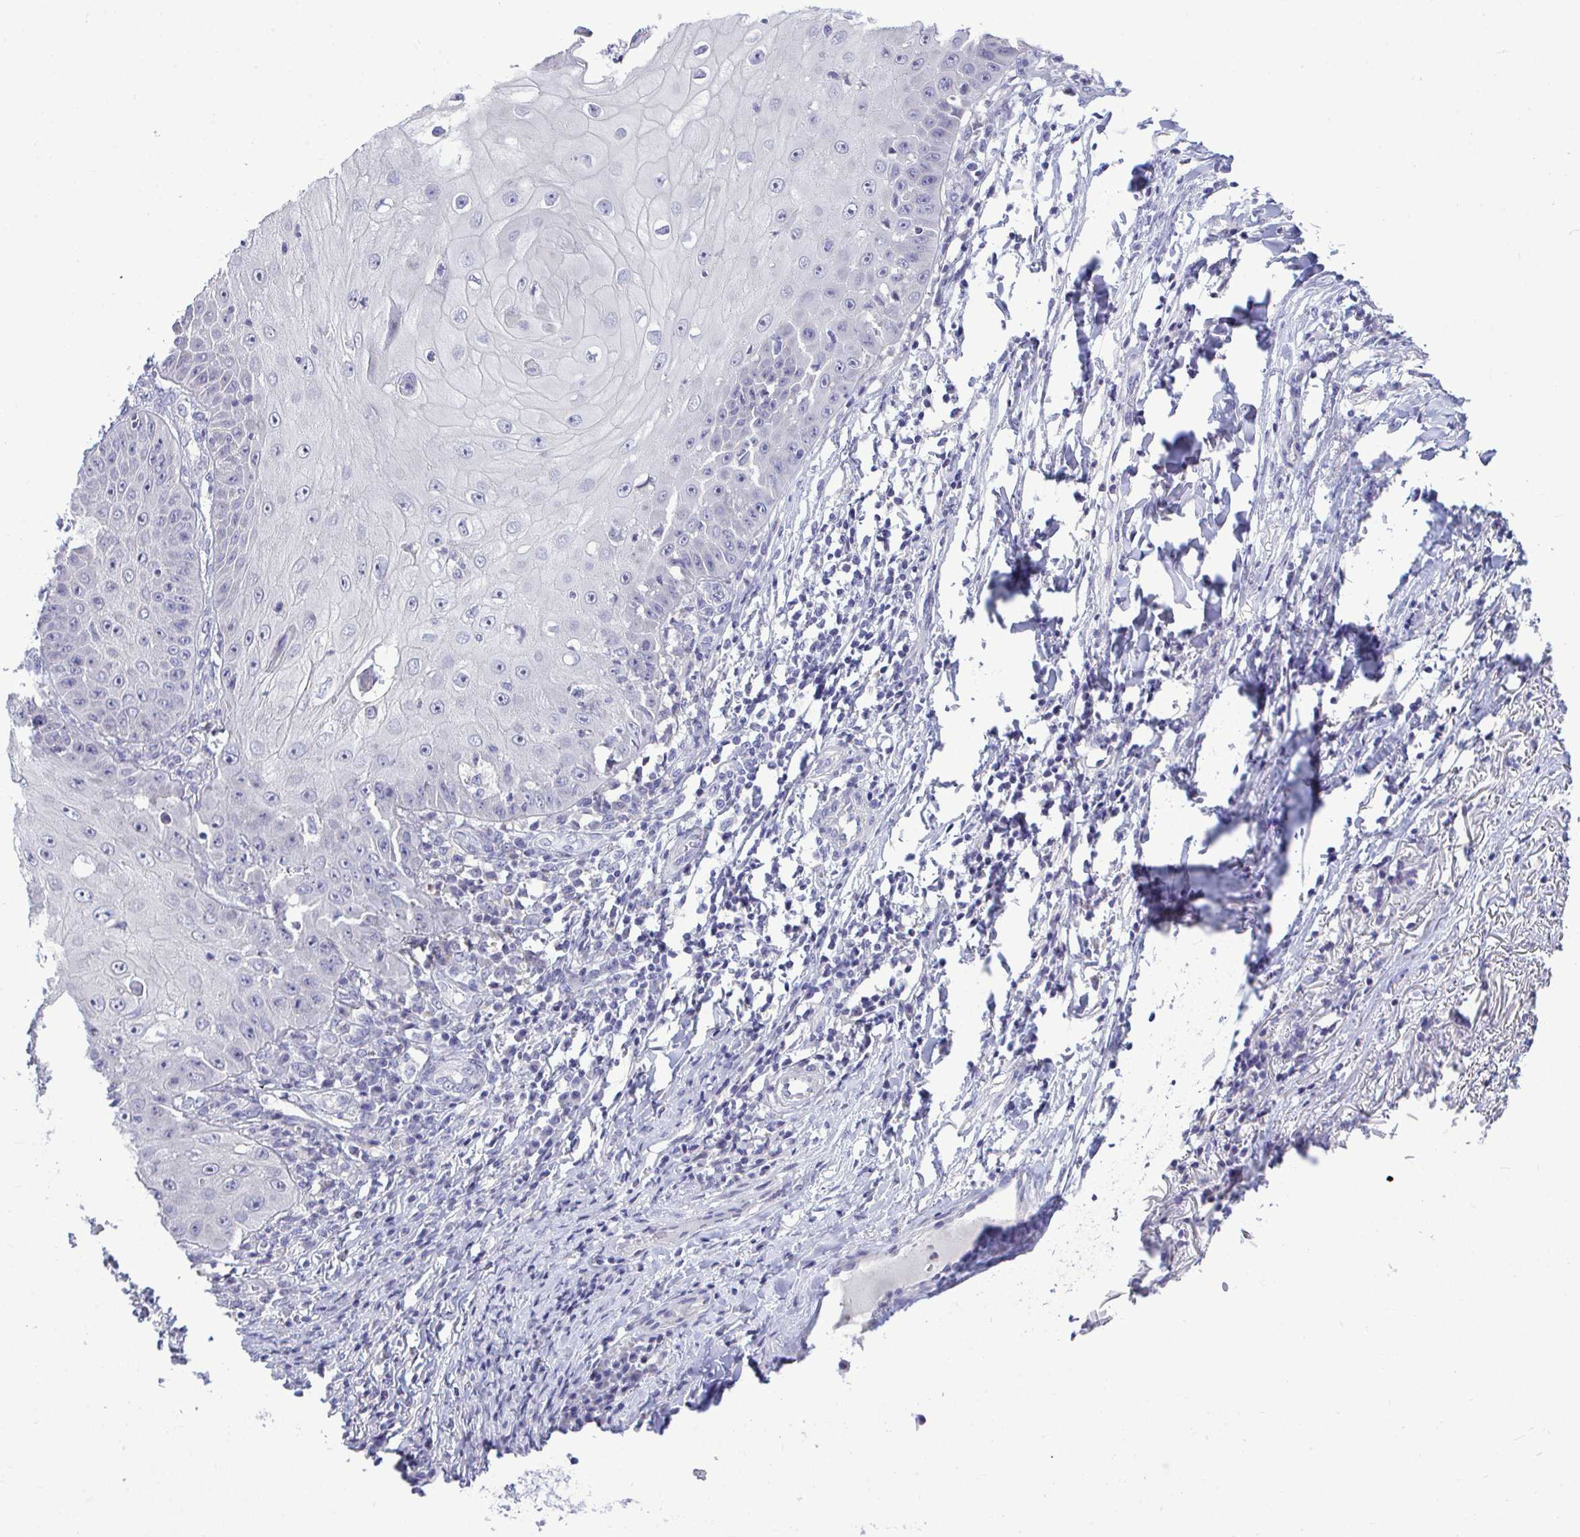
{"staining": {"intensity": "negative", "quantity": "none", "location": "none"}, "tissue": "skin cancer", "cell_type": "Tumor cells", "image_type": "cancer", "snomed": [{"axis": "morphology", "description": "Squamous cell carcinoma, NOS"}, {"axis": "topography", "description": "Skin"}], "caption": "Skin cancer was stained to show a protein in brown. There is no significant staining in tumor cells.", "gene": "PIGK", "patient": {"sex": "male", "age": 70}}